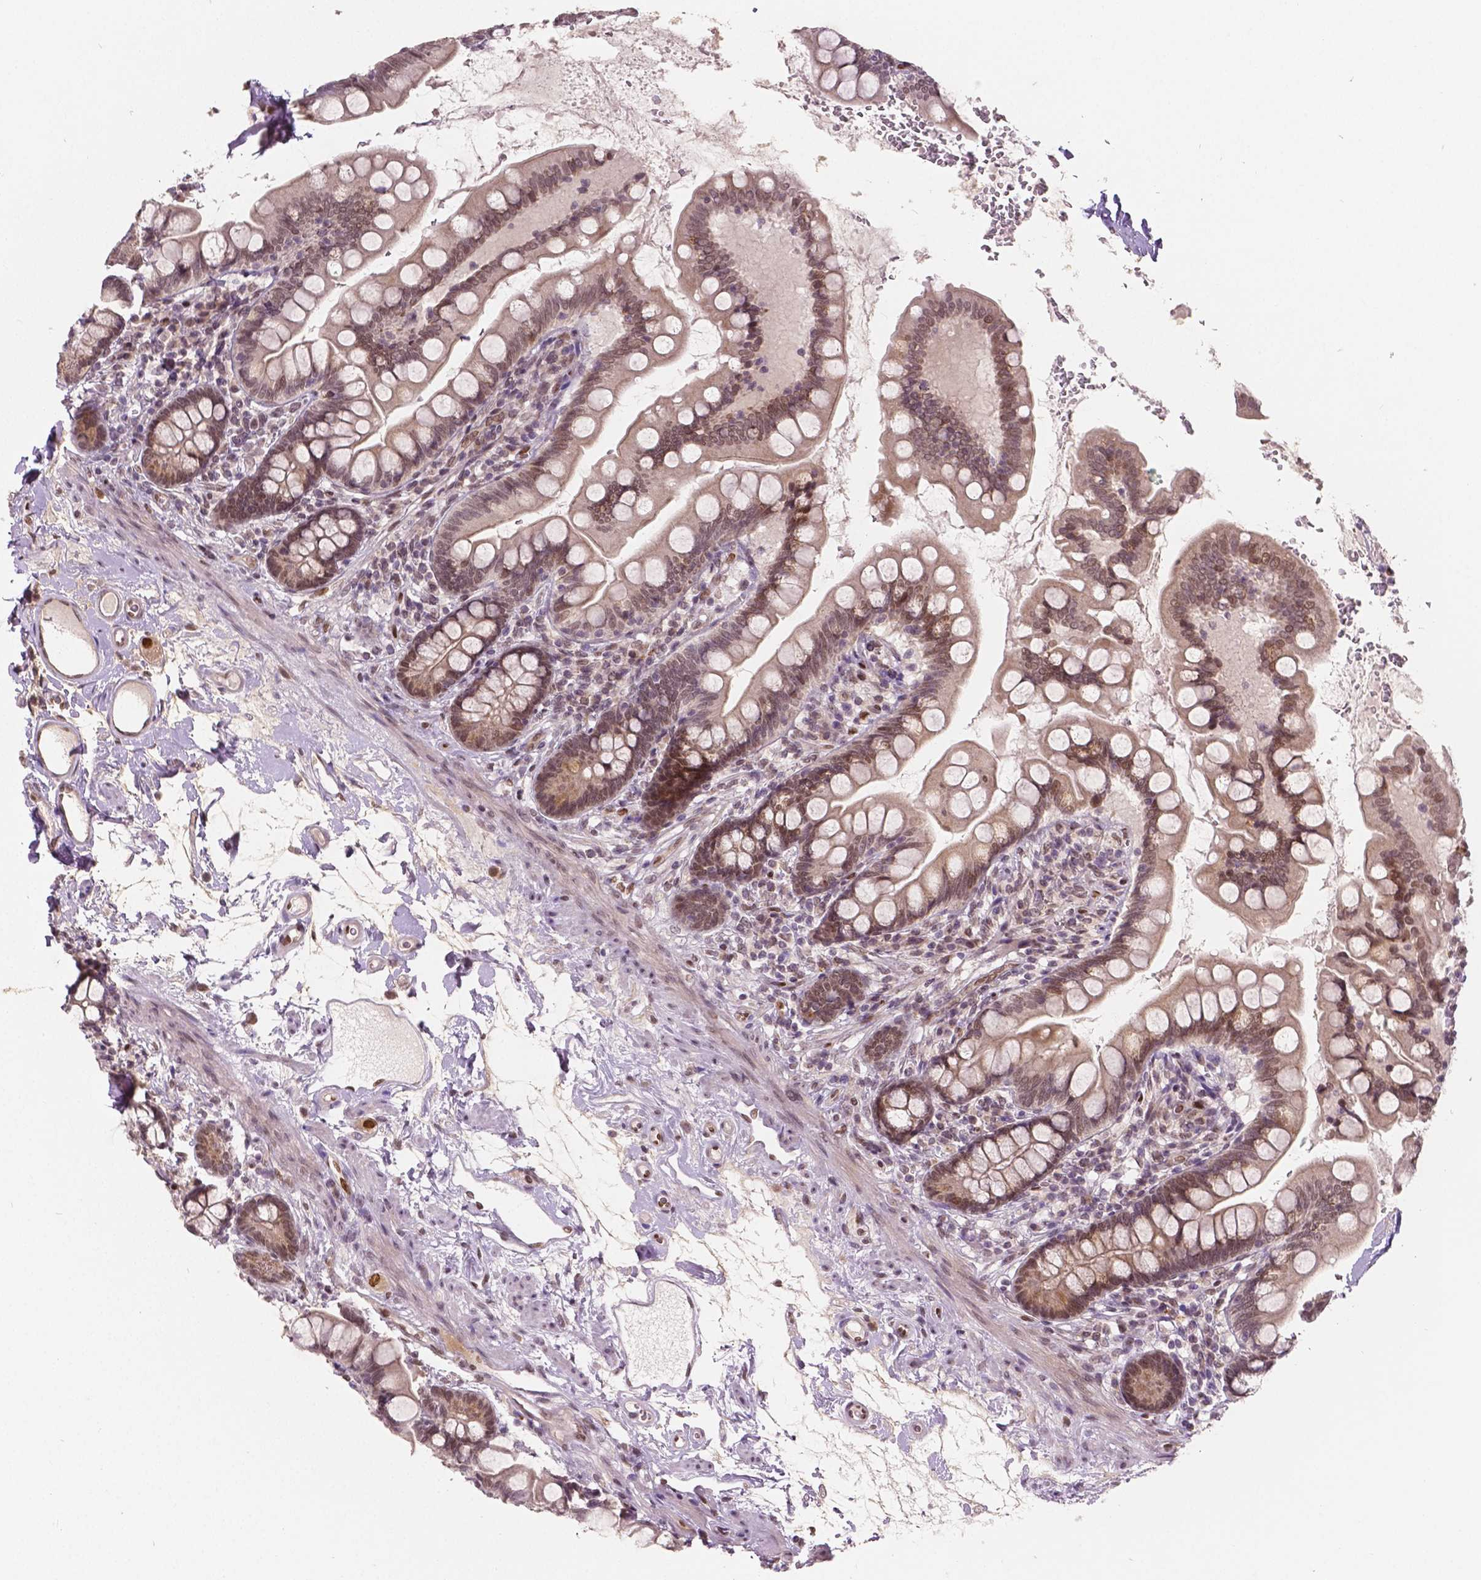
{"staining": {"intensity": "negative", "quantity": "none", "location": "none"}, "tissue": "small intestine", "cell_type": "Glandular cells", "image_type": "normal", "snomed": [{"axis": "morphology", "description": "Normal tissue, NOS"}, {"axis": "topography", "description": "Small intestine"}], "caption": "IHC histopathology image of benign human small intestine stained for a protein (brown), which displays no staining in glandular cells. (IHC, brightfield microscopy, high magnification).", "gene": "HMBOX1", "patient": {"sex": "female", "age": 56}}